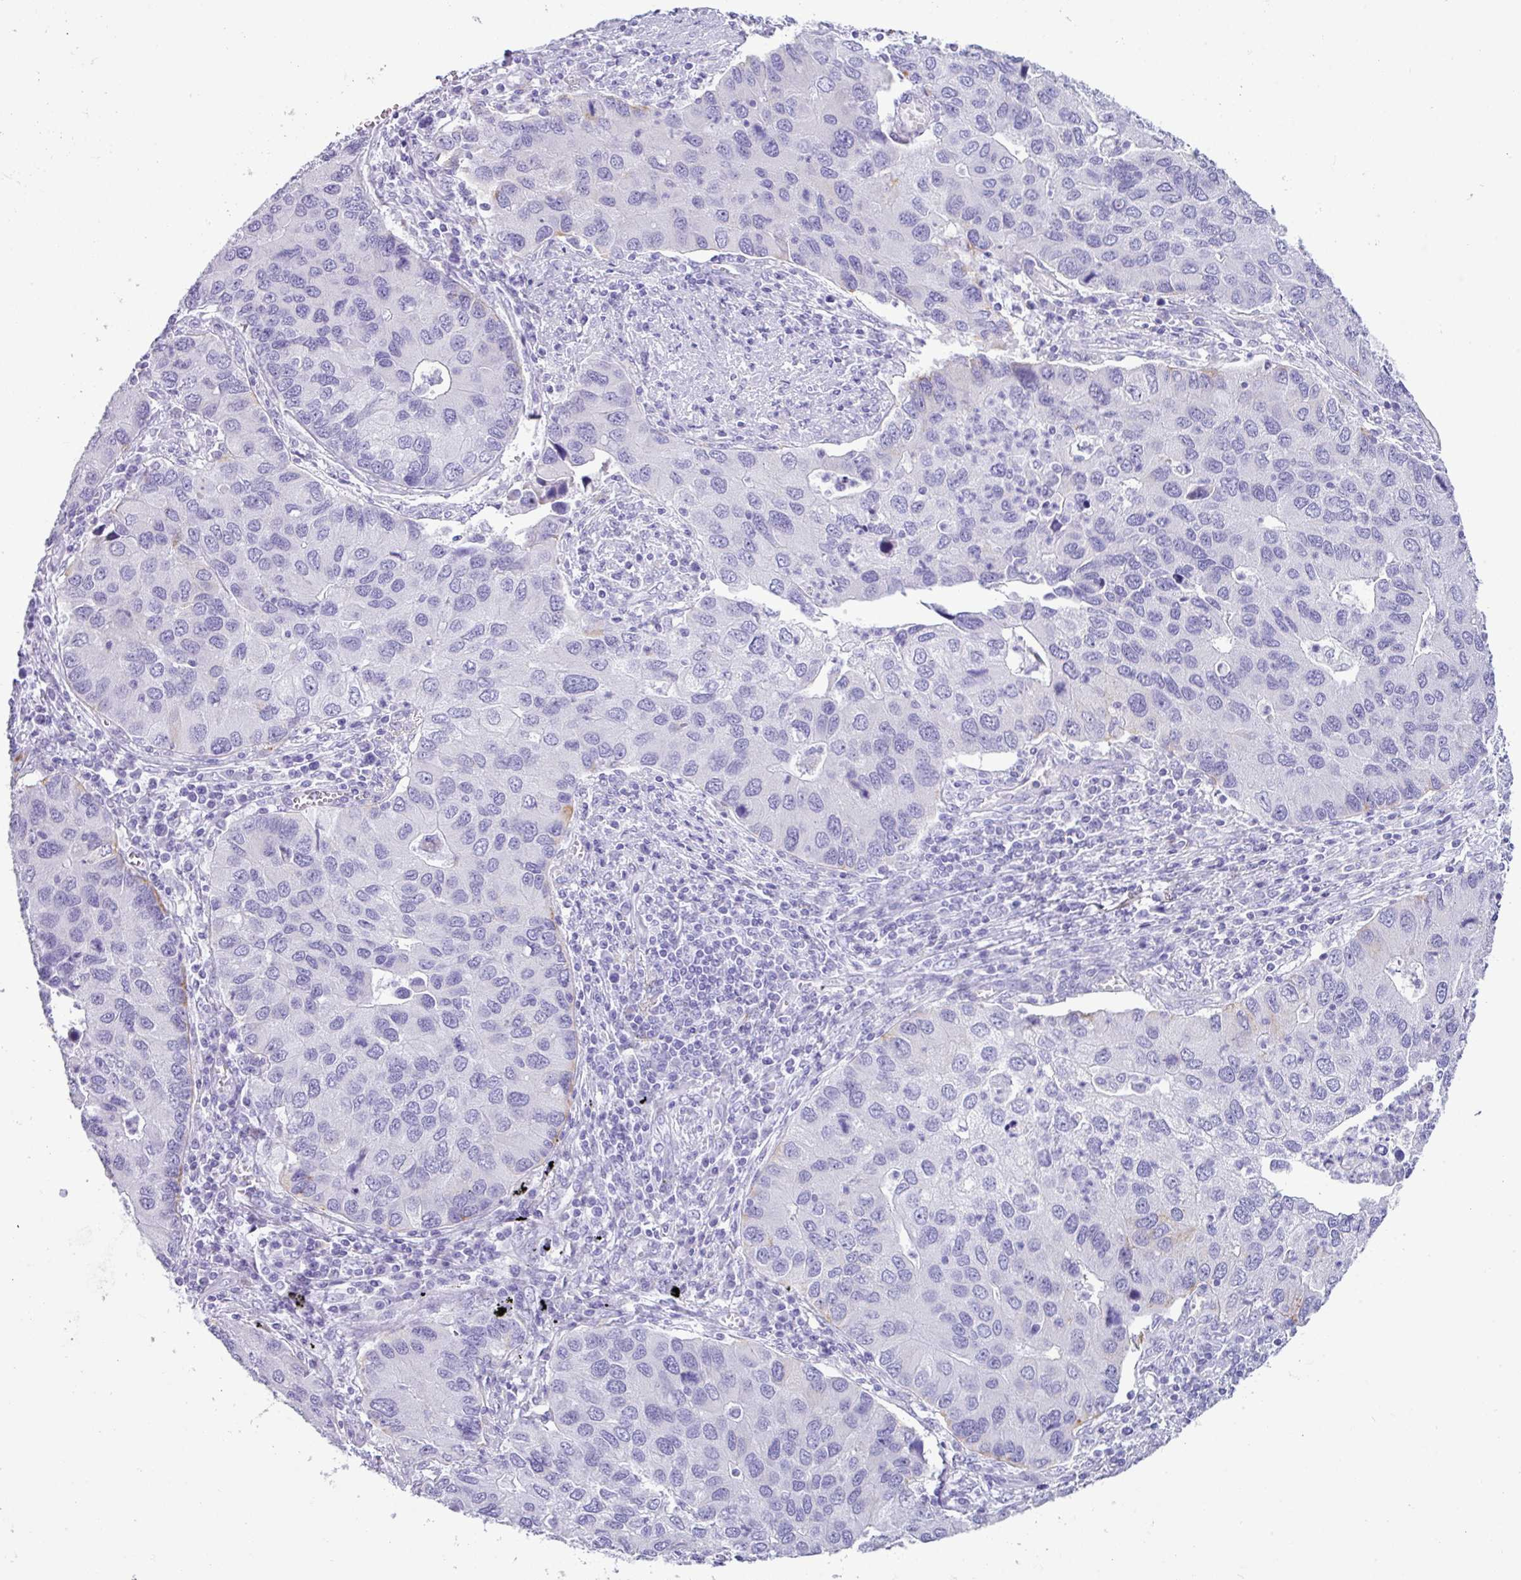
{"staining": {"intensity": "negative", "quantity": "none", "location": "none"}, "tissue": "lung cancer", "cell_type": "Tumor cells", "image_type": "cancer", "snomed": [{"axis": "morphology", "description": "Aneuploidy"}, {"axis": "morphology", "description": "Adenocarcinoma, NOS"}, {"axis": "topography", "description": "Lymph node"}, {"axis": "topography", "description": "Lung"}], "caption": "This is a histopathology image of immunohistochemistry staining of lung cancer, which shows no staining in tumor cells.", "gene": "NCCRP1", "patient": {"sex": "female", "age": 74}}